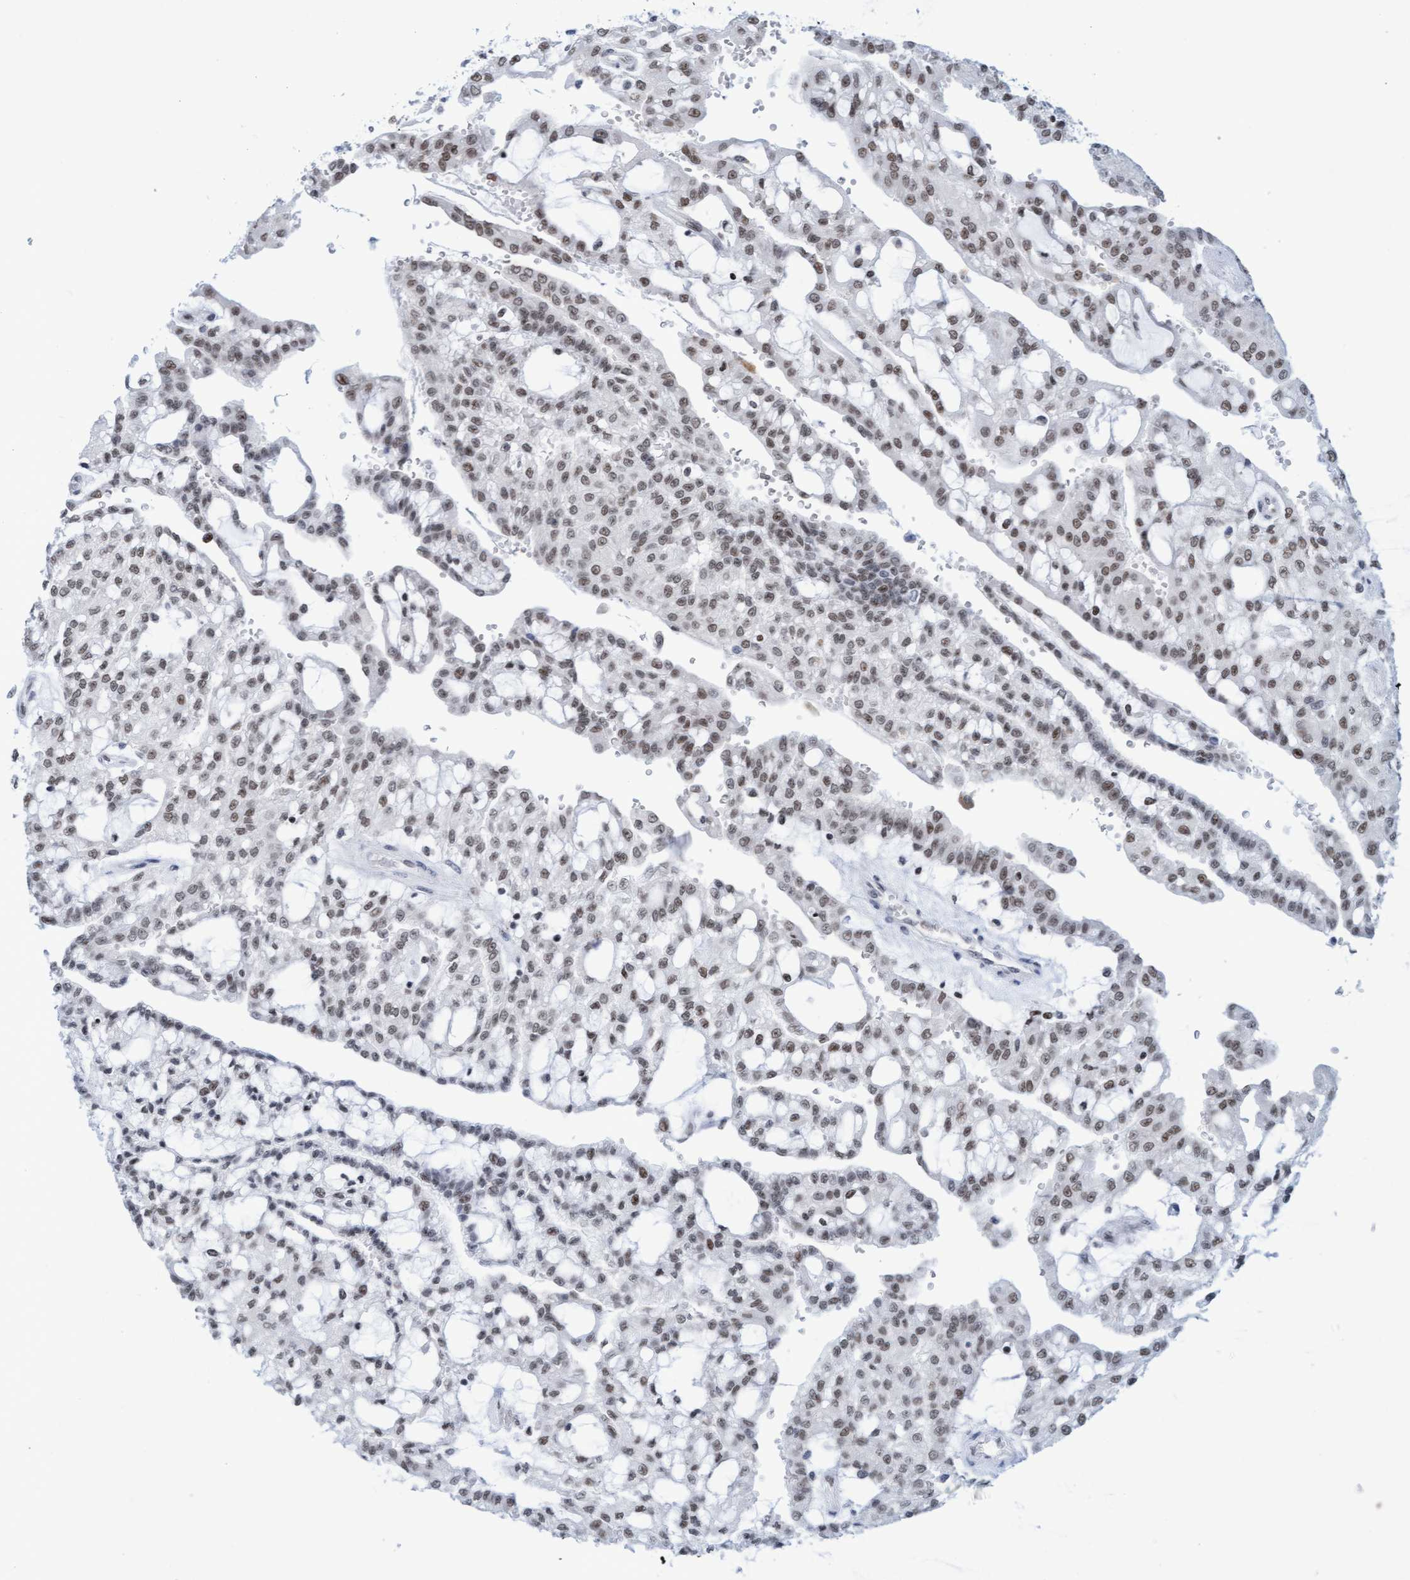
{"staining": {"intensity": "weak", "quantity": ">75%", "location": "nuclear"}, "tissue": "renal cancer", "cell_type": "Tumor cells", "image_type": "cancer", "snomed": [{"axis": "morphology", "description": "Adenocarcinoma, NOS"}, {"axis": "topography", "description": "Kidney"}], "caption": "Immunohistochemical staining of human renal cancer demonstrates low levels of weak nuclear positivity in about >75% of tumor cells. (IHC, brightfield microscopy, high magnification).", "gene": "GLRX2", "patient": {"sex": "male", "age": 63}}